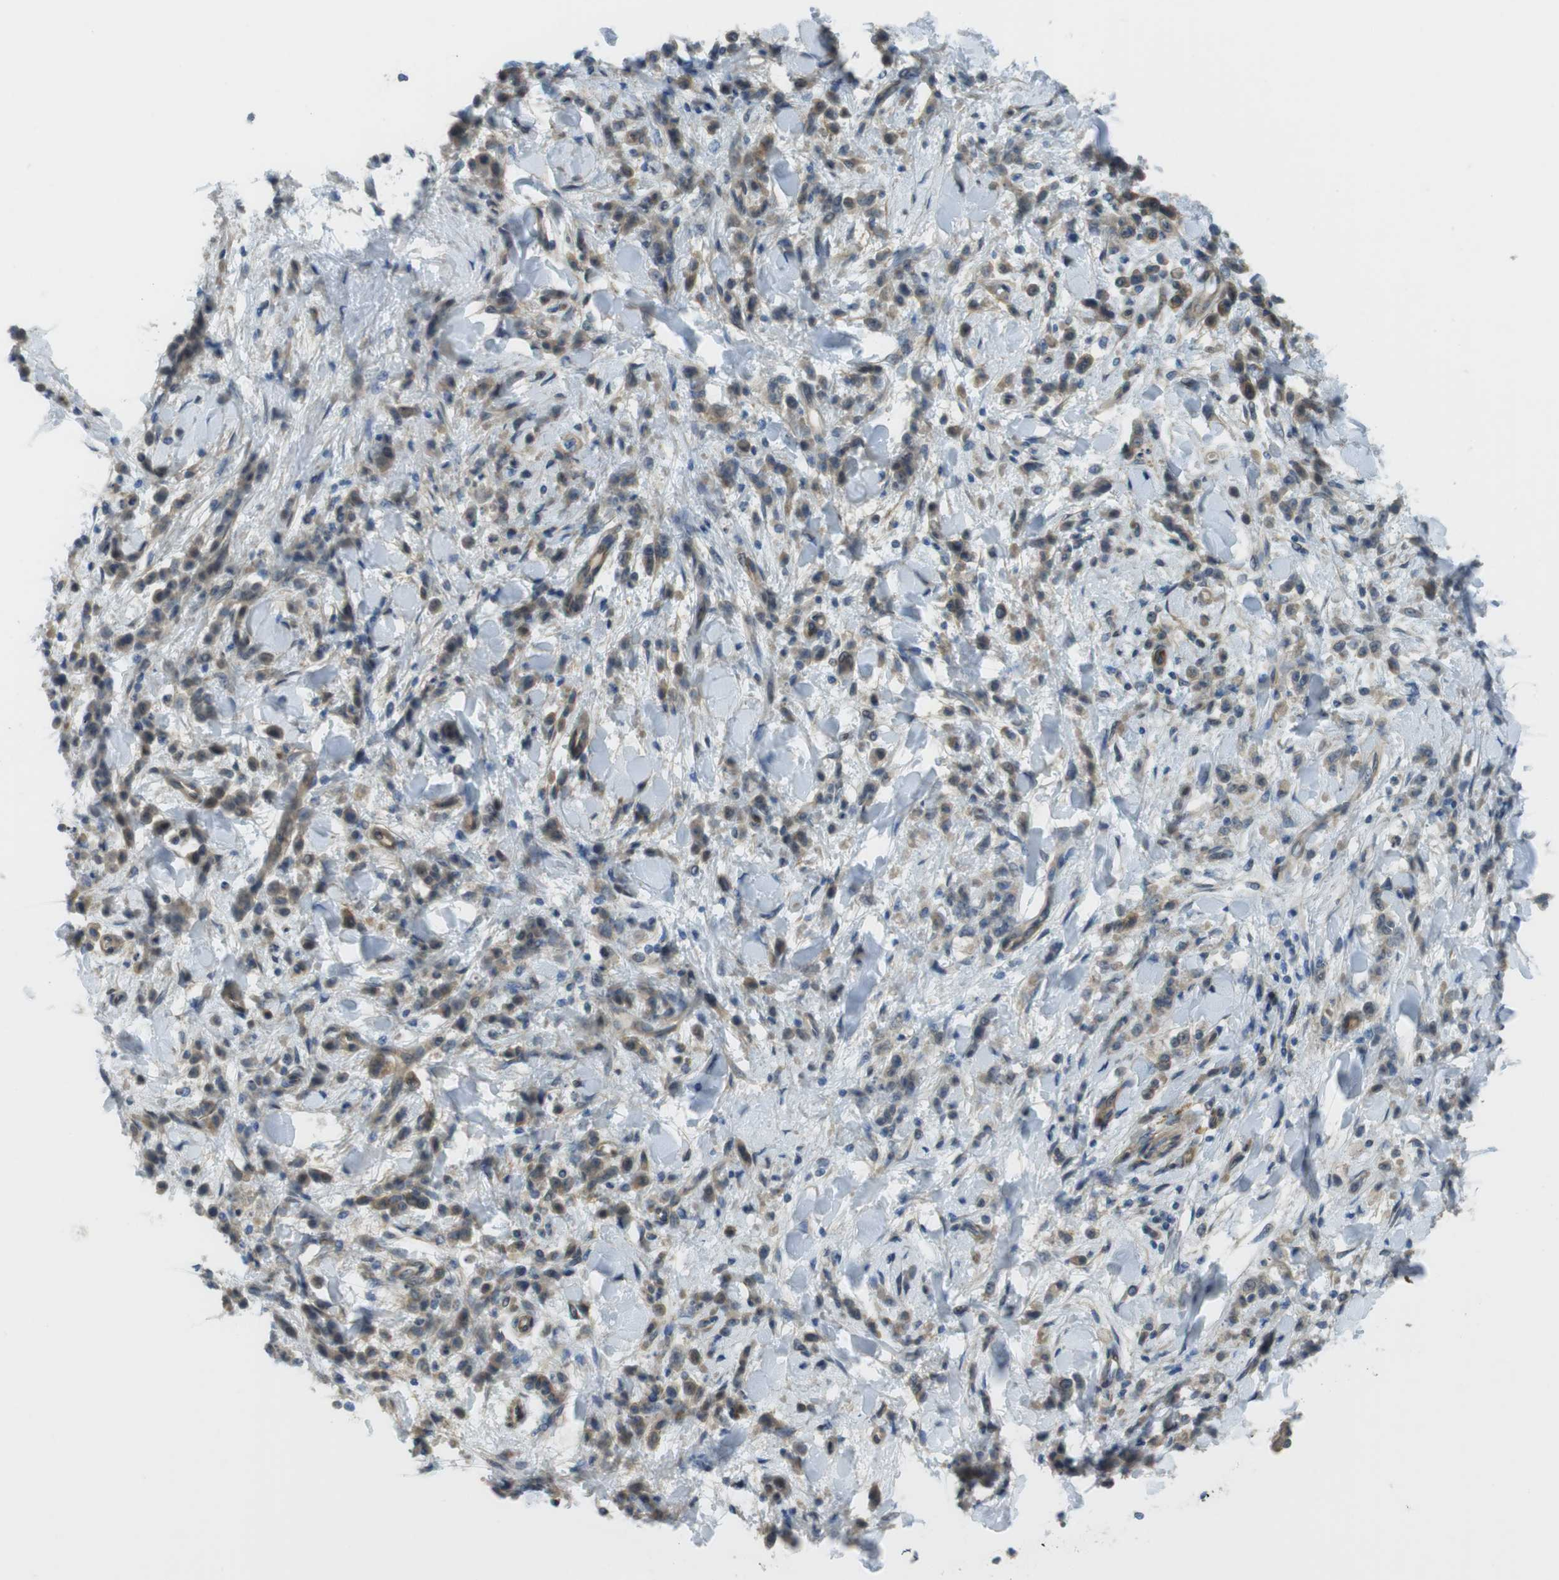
{"staining": {"intensity": "weak", "quantity": ">75%", "location": "cytoplasmic/membranous"}, "tissue": "stomach cancer", "cell_type": "Tumor cells", "image_type": "cancer", "snomed": [{"axis": "morphology", "description": "Normal tissue, NOS"}, {"axis": "morphology", "description": "Adenocarcinoma, NOS"}, {"axis": "topography", "description": "Stomach"}], "caption": "The histopathology image displays immunohistochemical staining of adenocarcinoma (stomach). There is weak cytoplasmic/membranous positivity is identified in about >75% of tumor cells.", "gene": "ABHD15", "patient": {"sex": "male", "age": 82}}